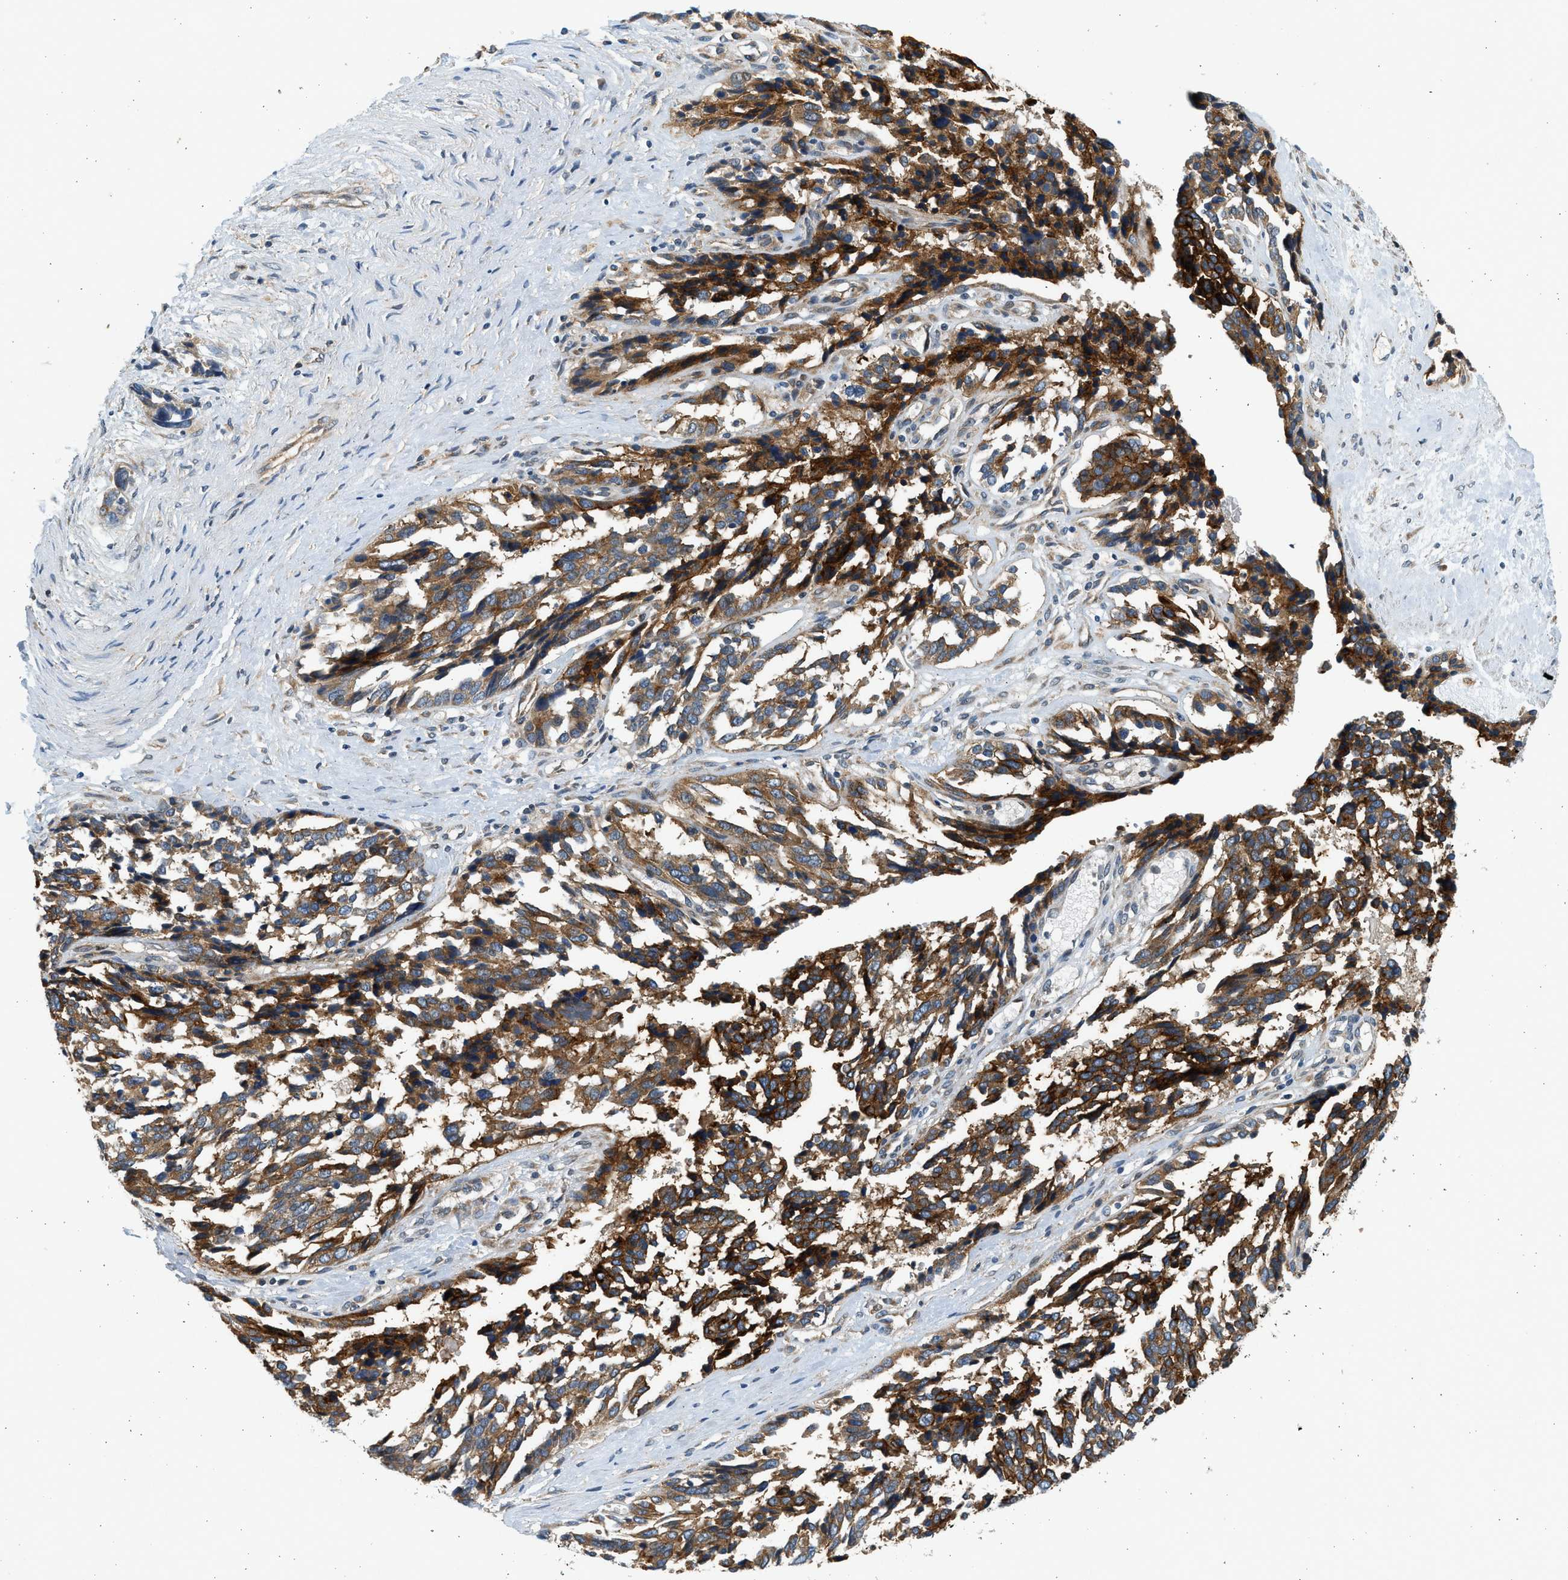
{"staining": {"intensity": "strong", "quantity": ">75%", "location": "cytoplasmic/membranous"}, "tissue": "ovarian cancer", "cell_type": "Tumor cells", "image_type": "cancer", "snomed": [{"axis": "morphology", "description": "Cystadenocarcinoma, serous, NOS"}, {"axis": "topography", "description": "Ovary"}], "caption": "Immunohistochemistry micrograph of neoplastic tissue: human ovarian serous cystadenocarcinoma stained using immunohistochemistry (IHC) demonstrates high levels of strong protein expression localized specifically in the cytoplasmic/membranous of tumor cells, appearing as a cytoplasmic/membranous brown color.", "gene": "KDELR2", "patient": {"sex": "female", "age": 44}}